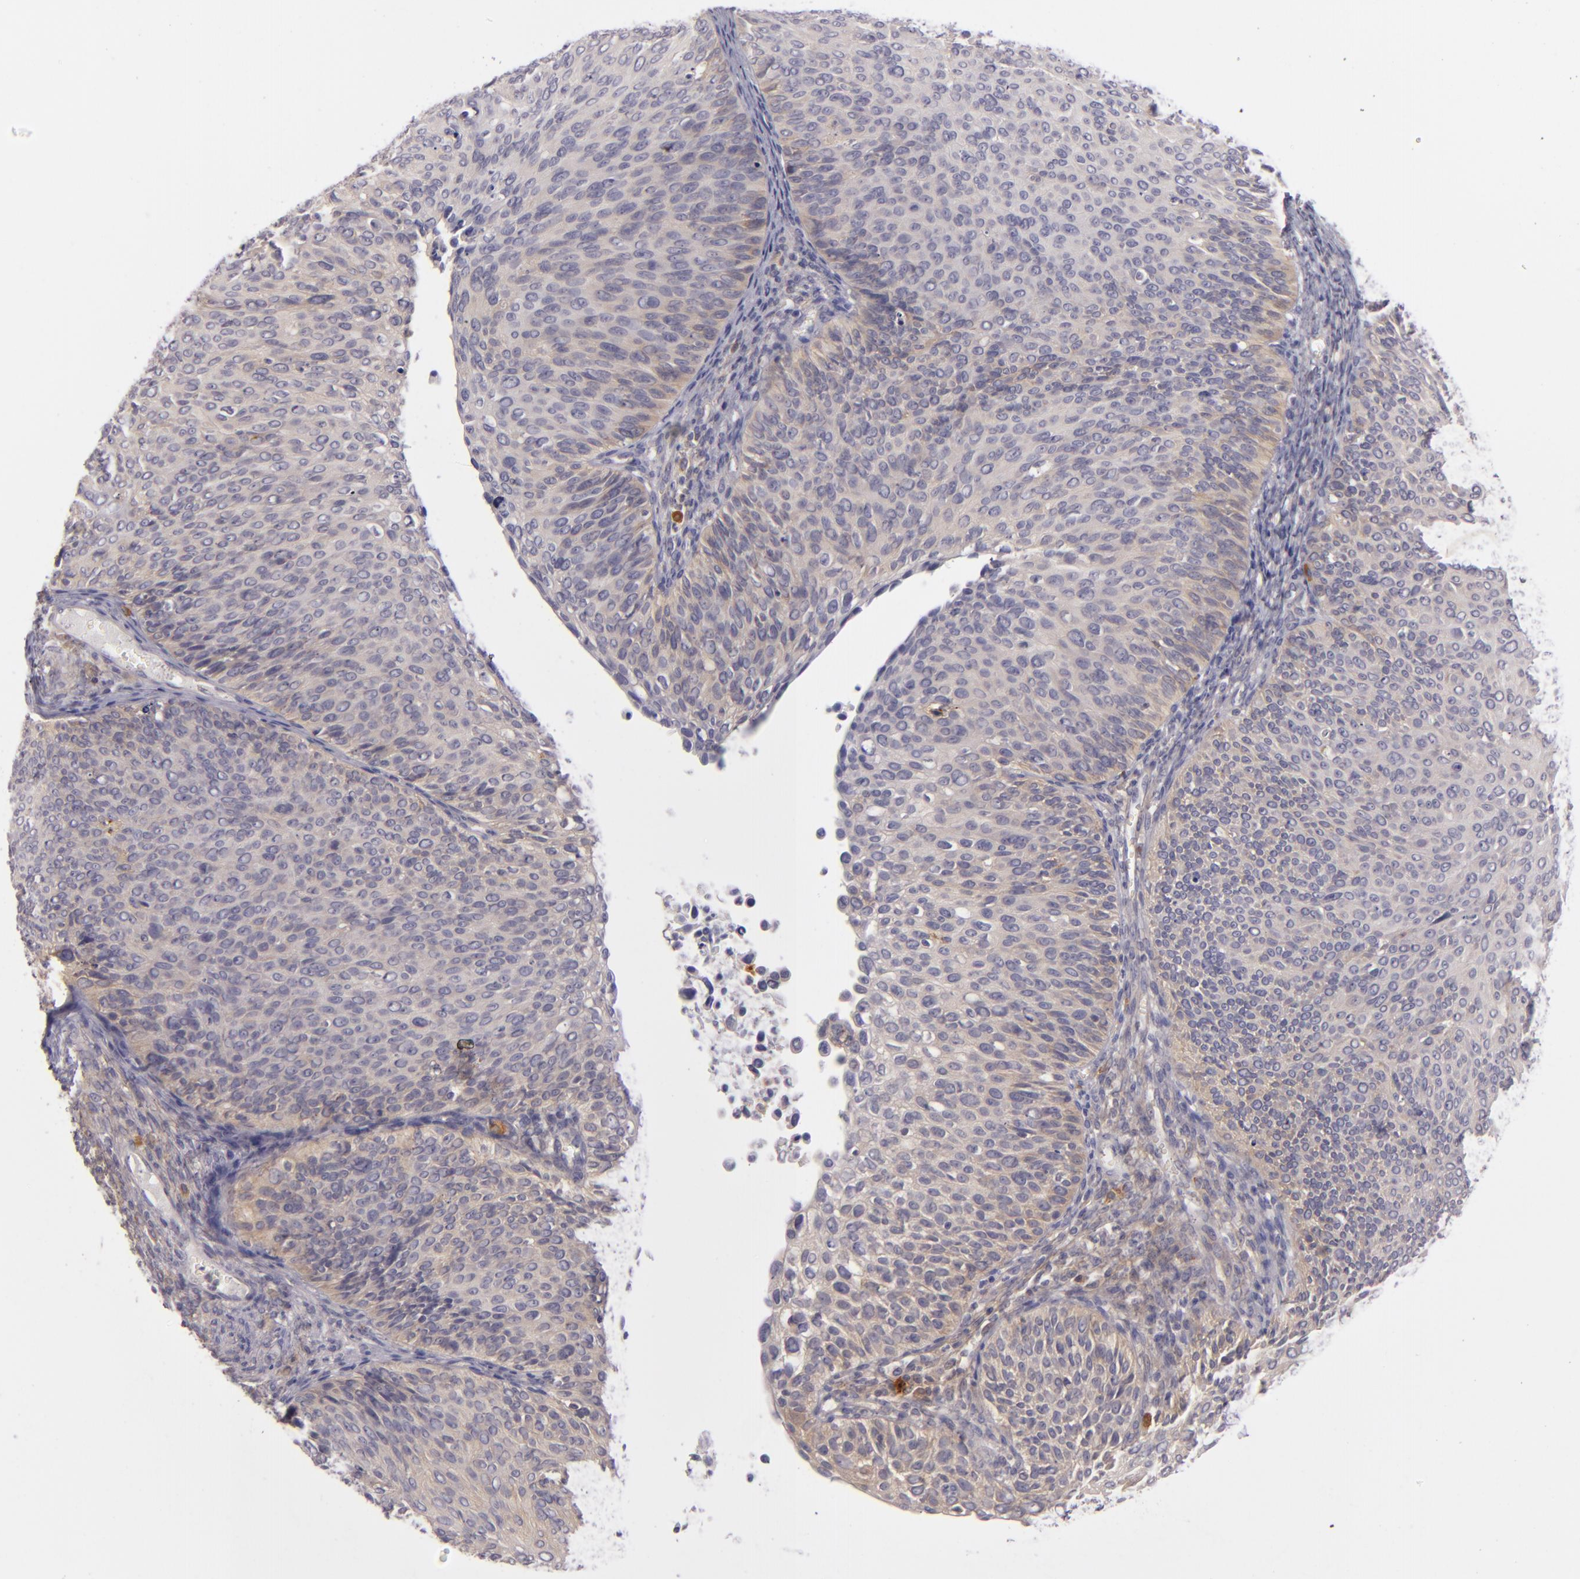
{"staining": {"intensity": "weak", "quantity": "<25%", "location": "cytoplasmic/membranous"}, "tissue": "cervical cancer", "cell_type": "Tumor cells", "image_type": "cancer", "snomed": [{"axis": "morphology", "description": "Squamous cell carcinoma, NOS"}, {"axis": "topography", "description": "Cervix"}], "caption": "High power microscopy photomicrograph of an immunohistochemistry (IHC) photomicrograph of squamous cell carcinoma (cervical), revealing no significant staining in tumor cells.", "gene": "CD83", "patient": {"sex": "female", "age": 36}}